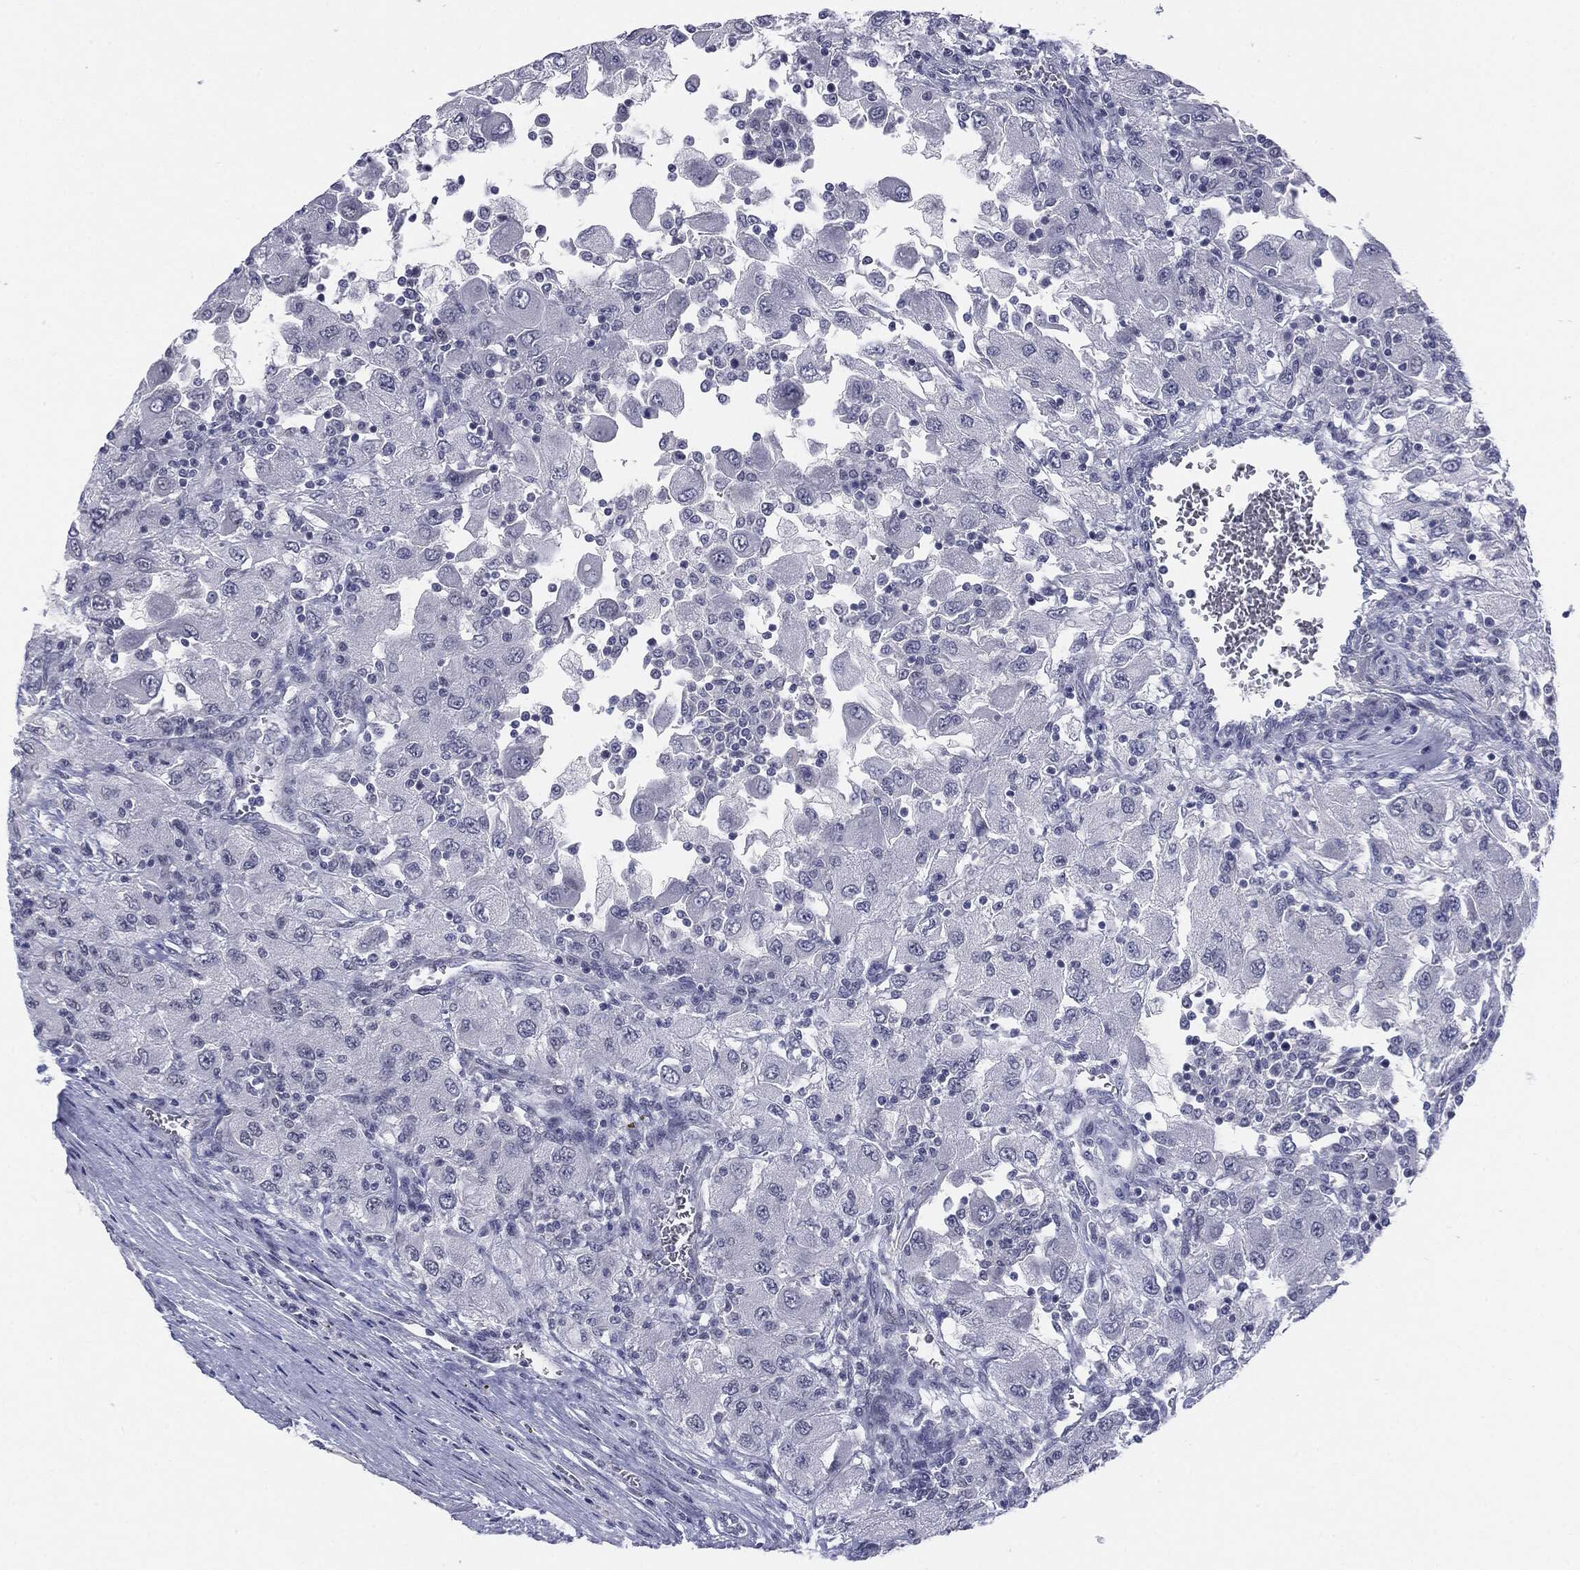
{"staining": {"intensity": "negative", "quantity": "none", "location": "none"}, "tissue": "renal cancer", "cell_type": "Tumor cells", "image_type": "cancer", "snomed": [{"axis": "morphology", "description": "Adenocarcinoma, NOS"}, {"axis": "topography", "description": "Kidney"}], "caption": "Tumor cells show no significant protein positivity in renal cancer (adenocarcinoma).", "gene": "SLC5A5", "patient": {"sex": "female", "age": 67}}